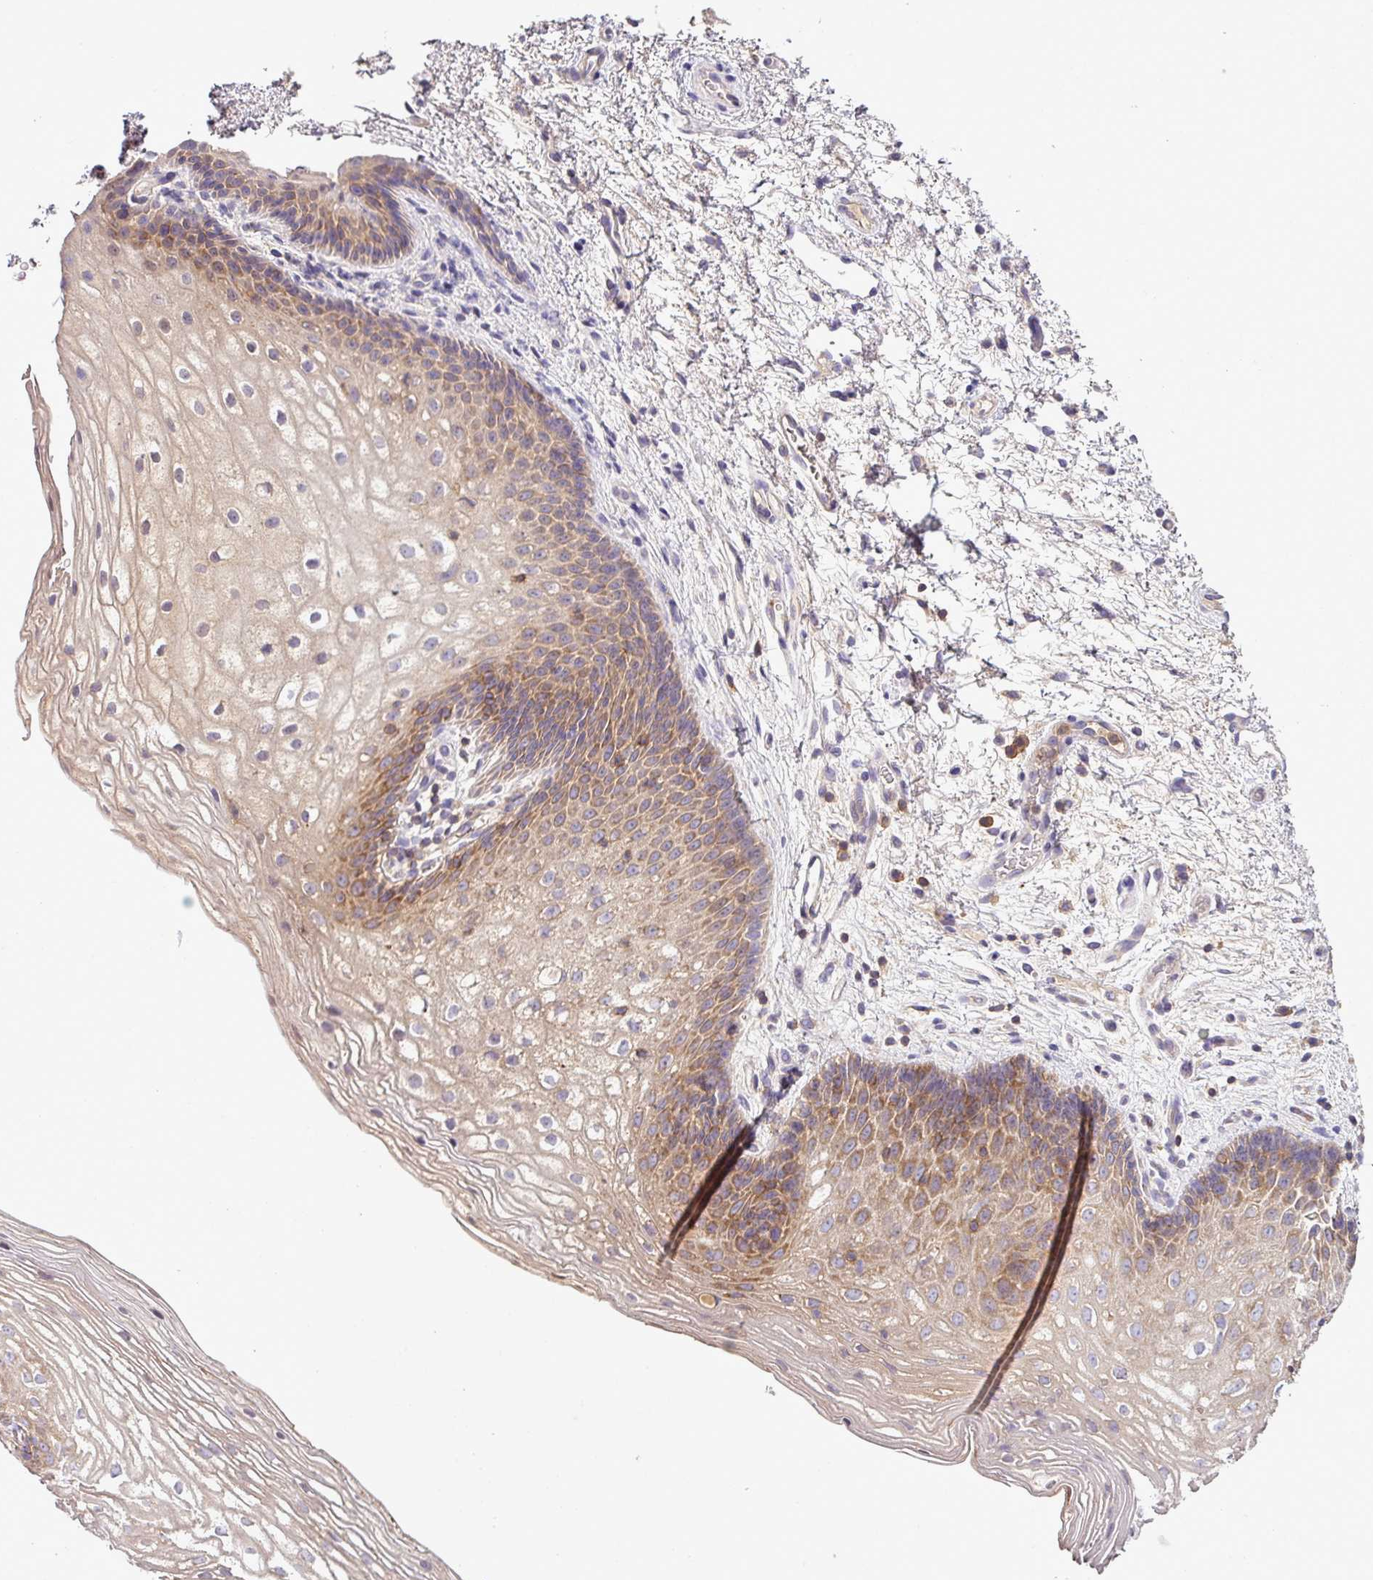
{"staining": {"intensity": "weak", "quantity": "25%-75%", "location": "cytoplasmic/membranous"}, "tissue": "vagina", "cell_type": "Squamous epithelial cells", "image_type": "normal", "snomed": [{"axis": "morphology", "description": "Normal tissue, NOS"}, {"axis": "topography", "description": "Vagina"}], "caption": "An image of human vagina stained for a protein displays weak cytoplasmic/membranous brown staining in squamous epithelial cells.", "gene": "LRRC74B", "patient": {"sex": "female", "age": 47}}